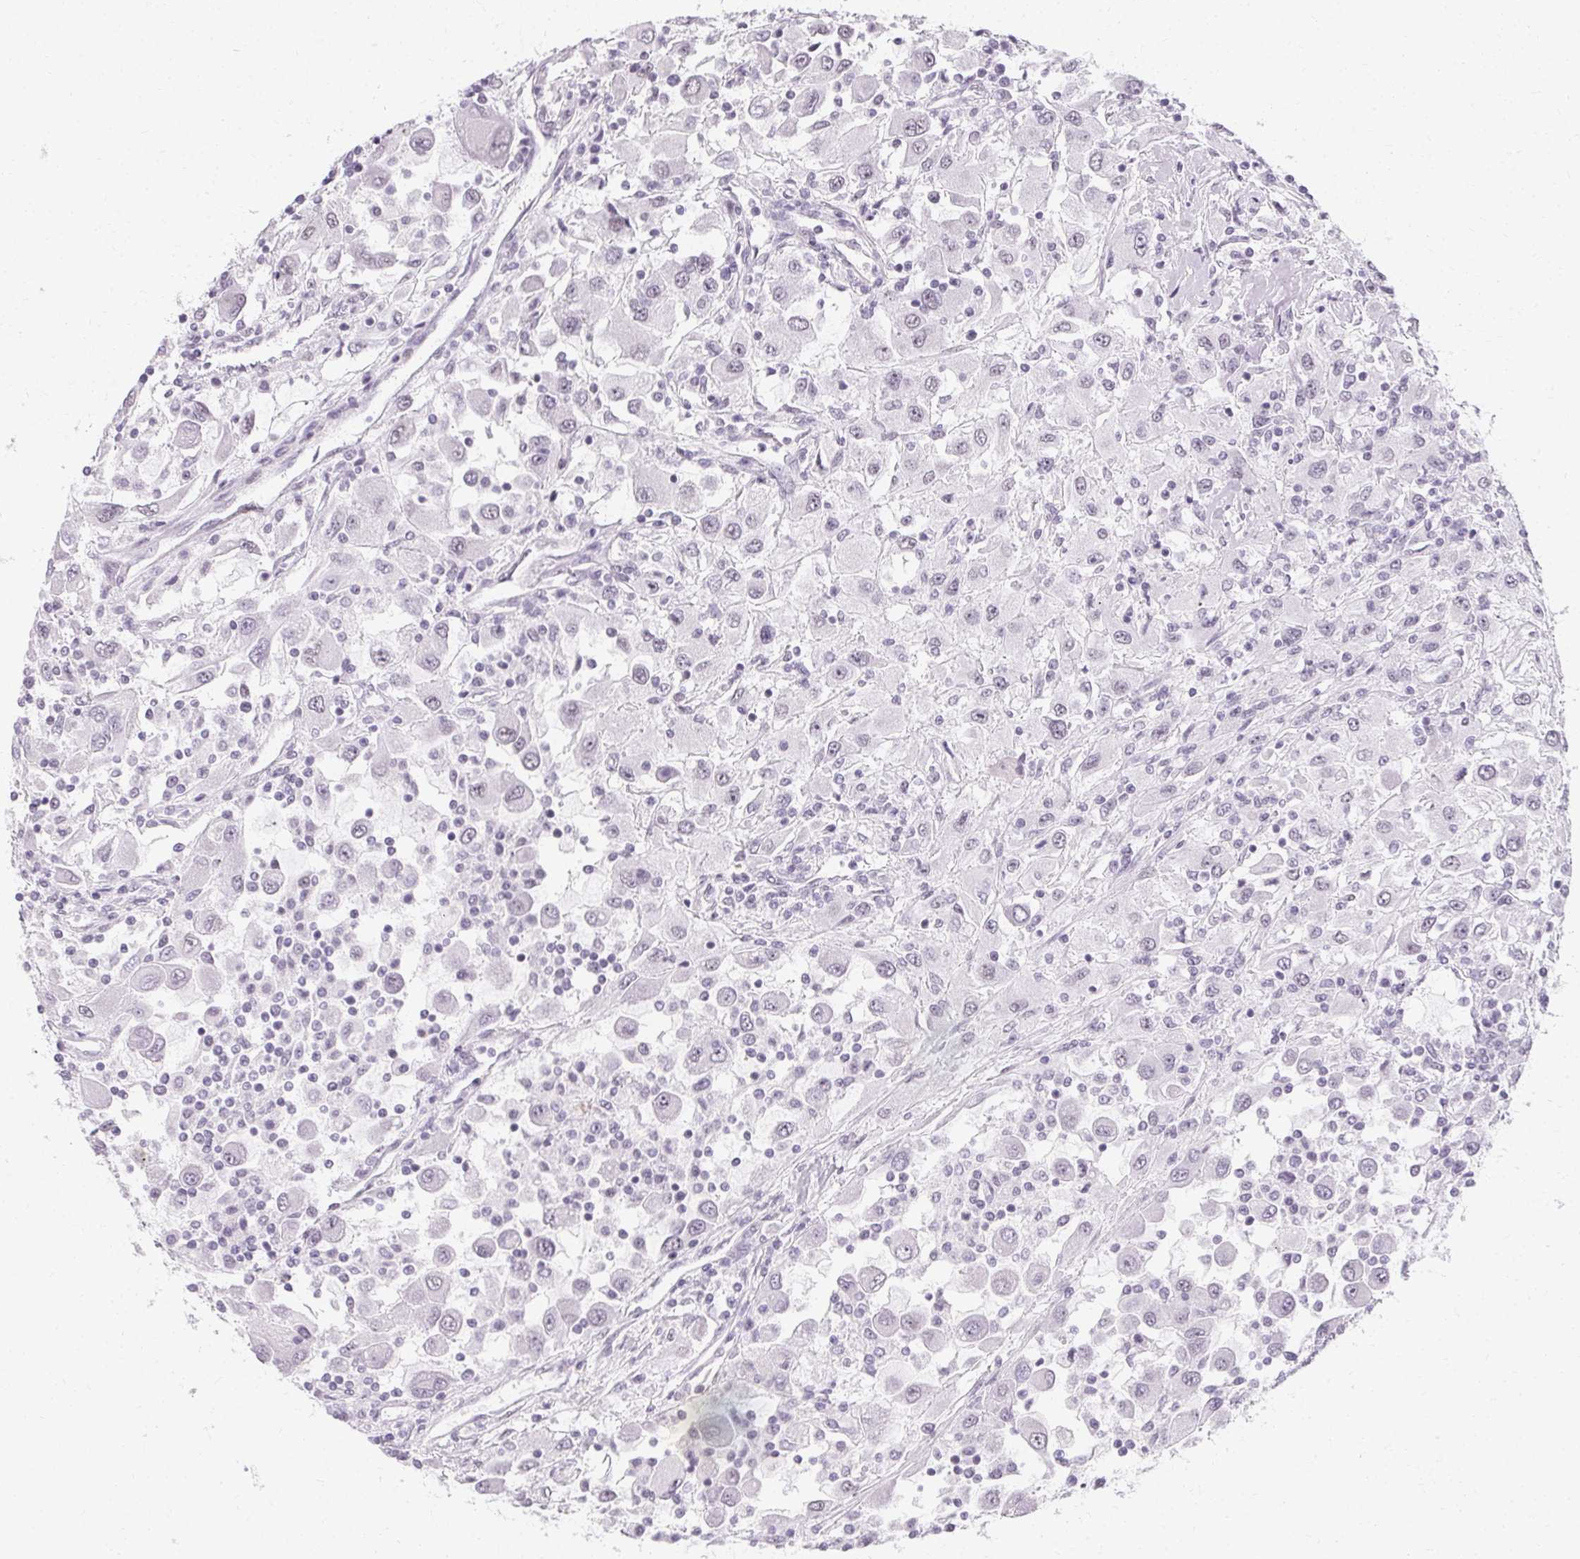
{"staining": {"intensity": "negative", "quantity": "none", "location": "none"}, "tissue": "renal cancer", "cell_type": "Tumor cells", "image_type": "cancer", "snomed": [{"axis": "morphology", "description": "Adenocarcinoma, NOS"}, {"axis": "topography", "description": "Kidney"}], "caption": "Image shows no protein positivity in tumor cells of renal cancer (adenocarcinoma) tissue.", "gene": "SYNPR", "patient": {"sex": "female", "age": 67}}